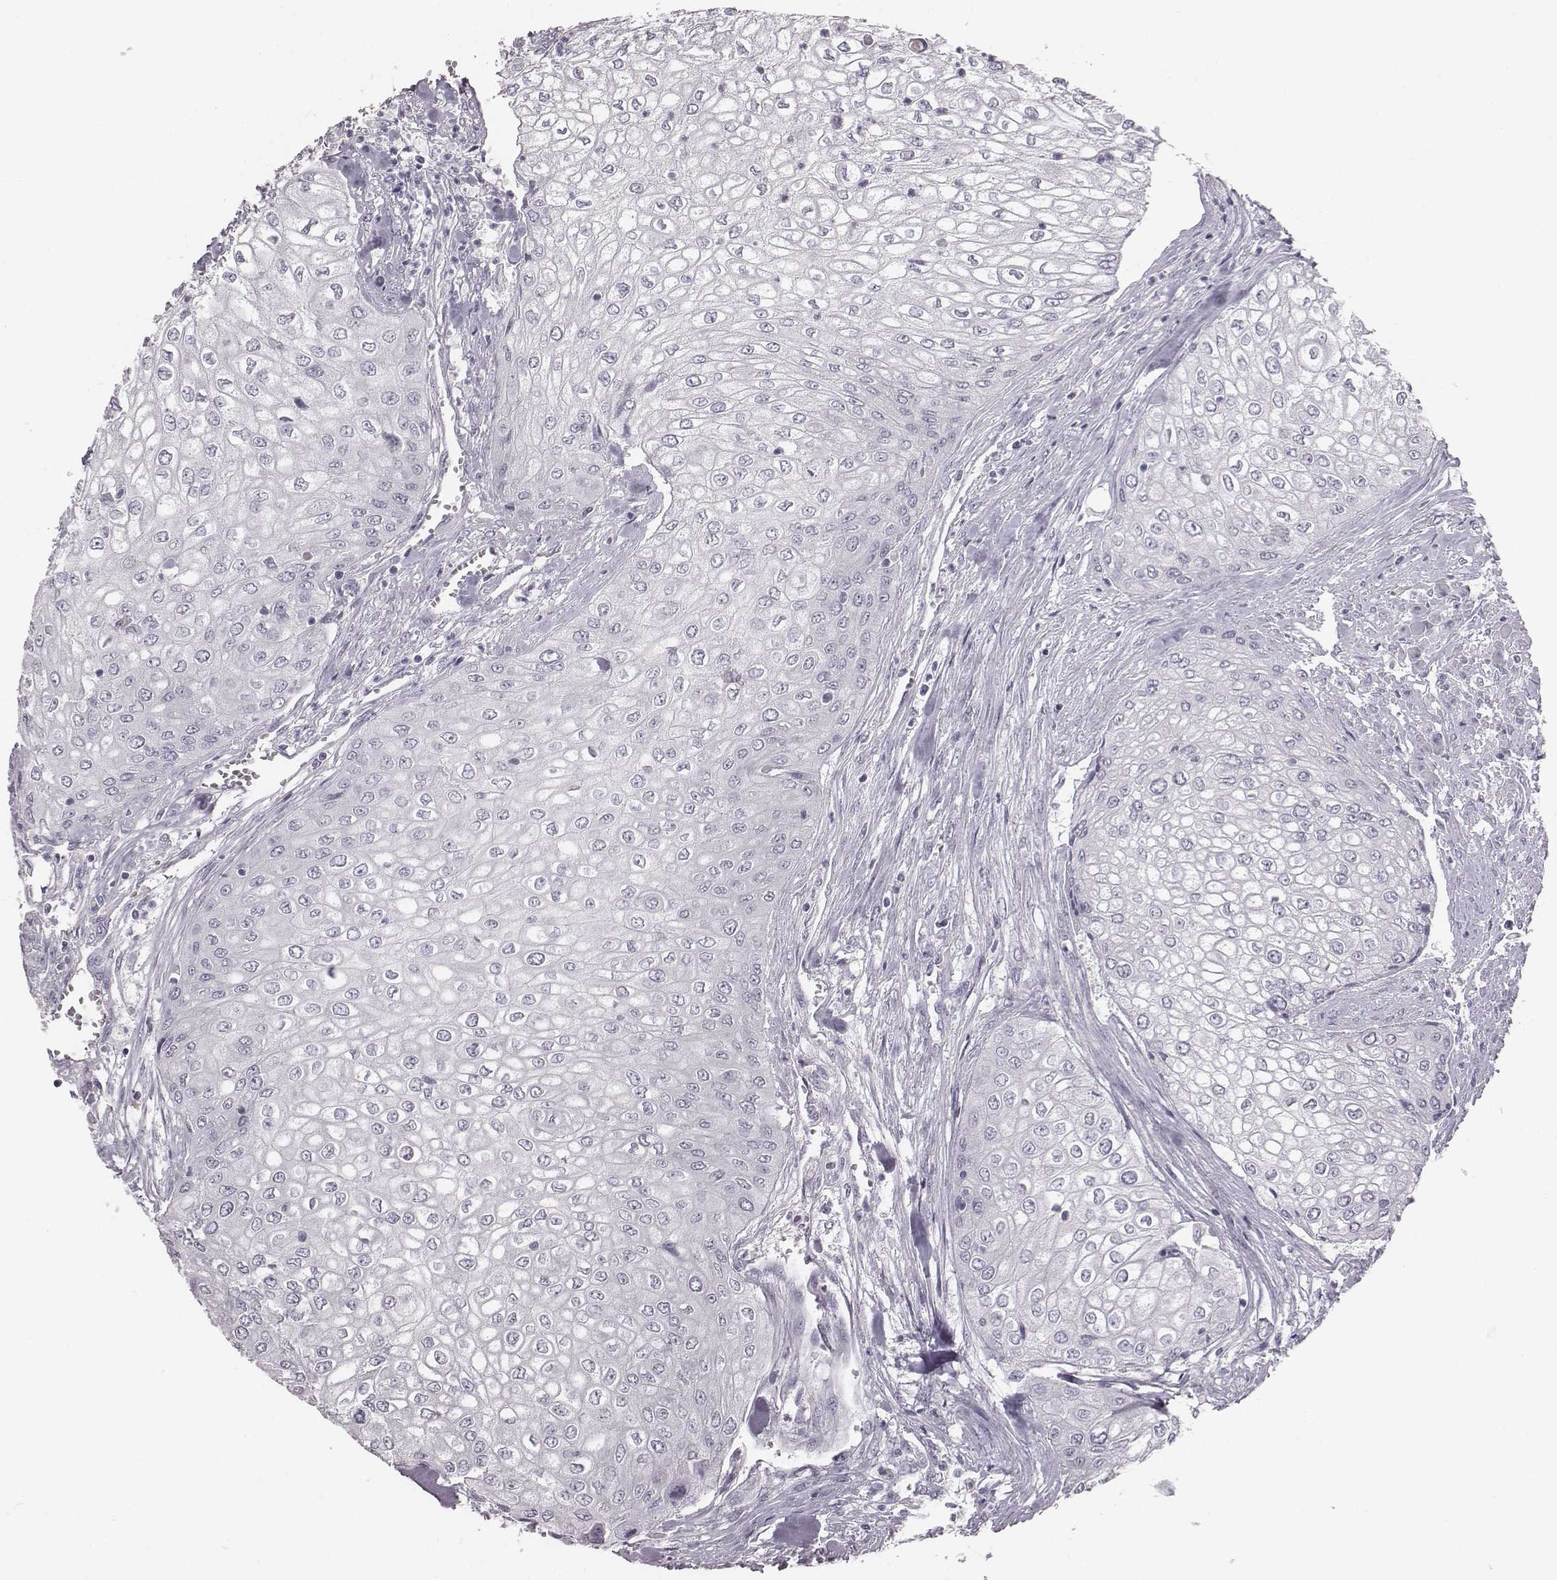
{"staining": {"intensity": "negative", "quantity": "none", "location": "none"}, "tissue": "urothelial cancer", "cell_type": "Tumor cells", "image_type": "cancer", "snomed": [{"axis": "morphology", "description": "Urothelial carcinoma, High grade"}, {"axis": "topography", "description": "Urinary bladder"}], "caption": "The immunohistochemistry histopathology image has no significant staining in tumor cells of high-grade urothelial carcinoma tissue.", "gene": "PDE8B", "patient": {"sex": "male", "age": 62}}